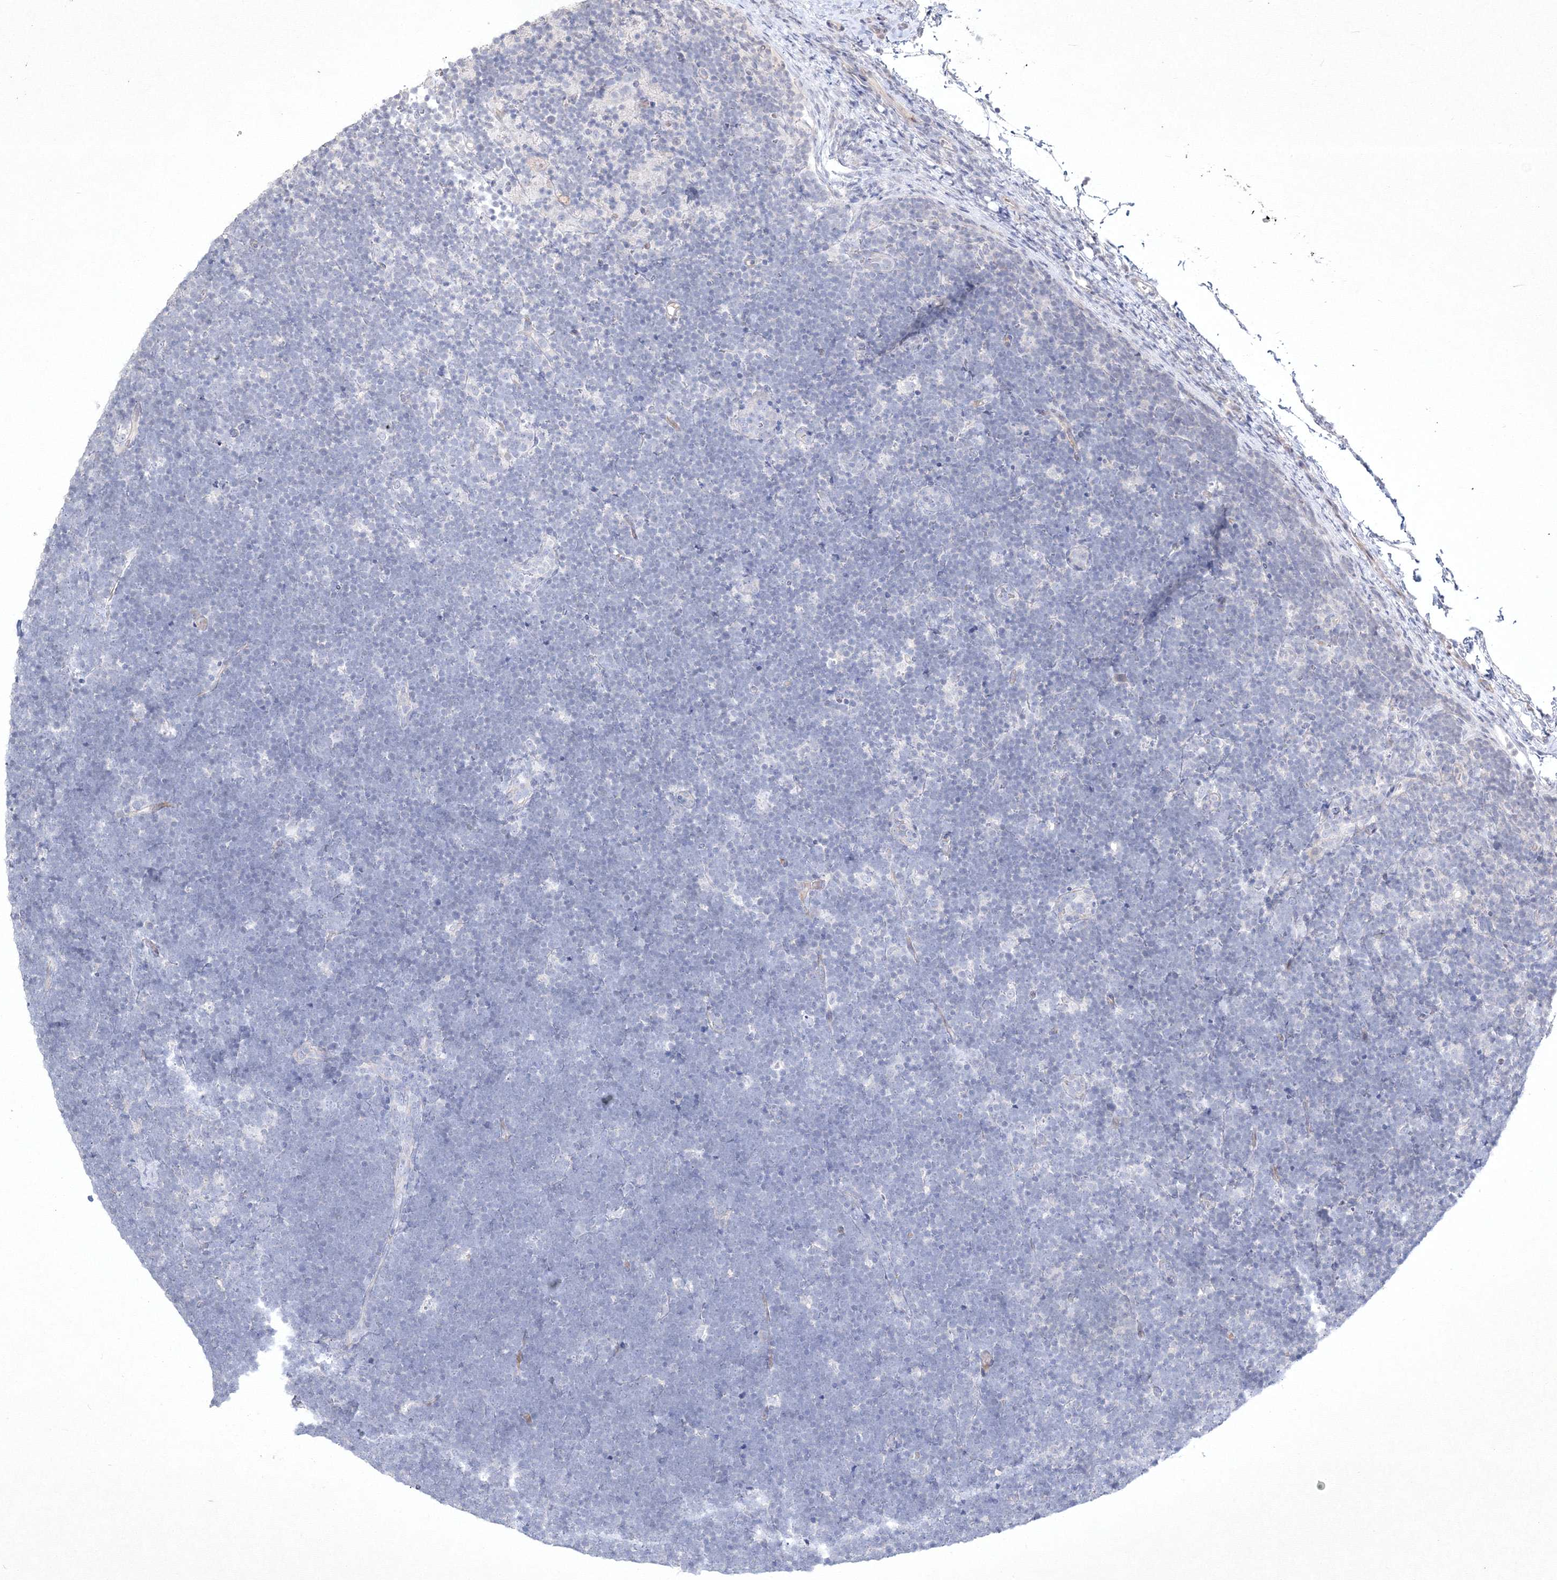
{"staining": {"intensity": "negative", "quantity": "none", "location": "none"}, "tissue": "lymphoma", "cell_type": "Tumor cells", "image_type": "cancer", "snomed": [{"axis": "morphology", "description": "Malignant lymphoma, non-Hodgkin's type, High grade"}, {"axis": "topography", "description": "Lymph node"}], "caption": "Immunohistochemistry of high-grade malignant lymphoma, non-Hodgkin's type reveals no positivity in tumor cells.", "gene": "CXXC4", "patient": {"sex": "male", "age": 13}}